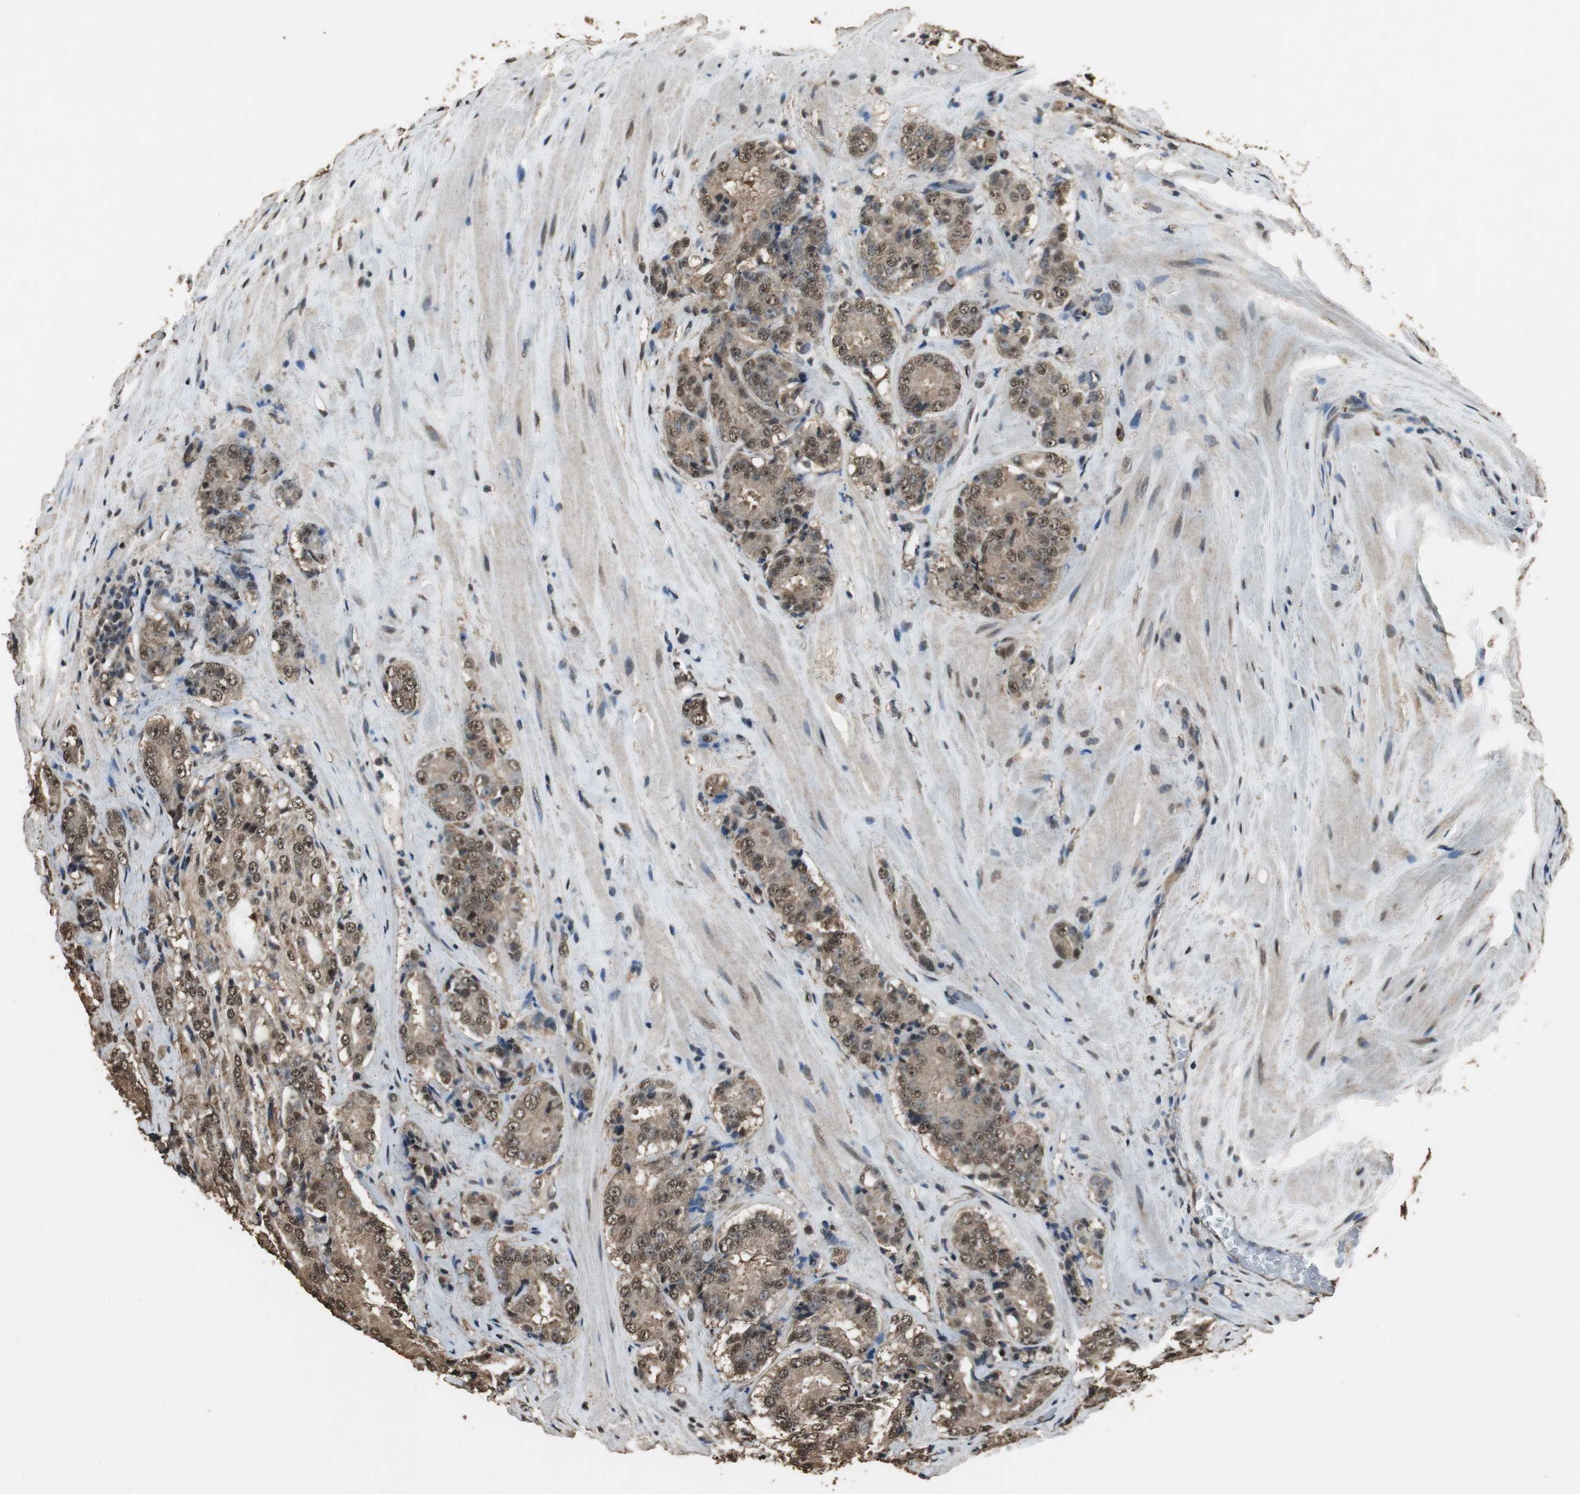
{"staining": {"intensity": "moderate", "quantity": ">75%", "location": "cytoplasmic/membranous,nuclear"}, "tissue": "prostate cancer", "cell_type": "Tumor cells", "image_type": "cancer", "snomed": [{"axis": "morphology", "description": "Adenocarcinoma, High grade"}, {"axis": "topography", "description": "Prostate"}], "caption": "A micrograph of prostate cancer (adenocarcinoma (high-grade)) stained for a protein displays moderate cytoplasmic/membranous and nuclear brown staining in tumor cells.", "gene": "PPP1R13B", "patient": {"sex": "male", "age": 70}}